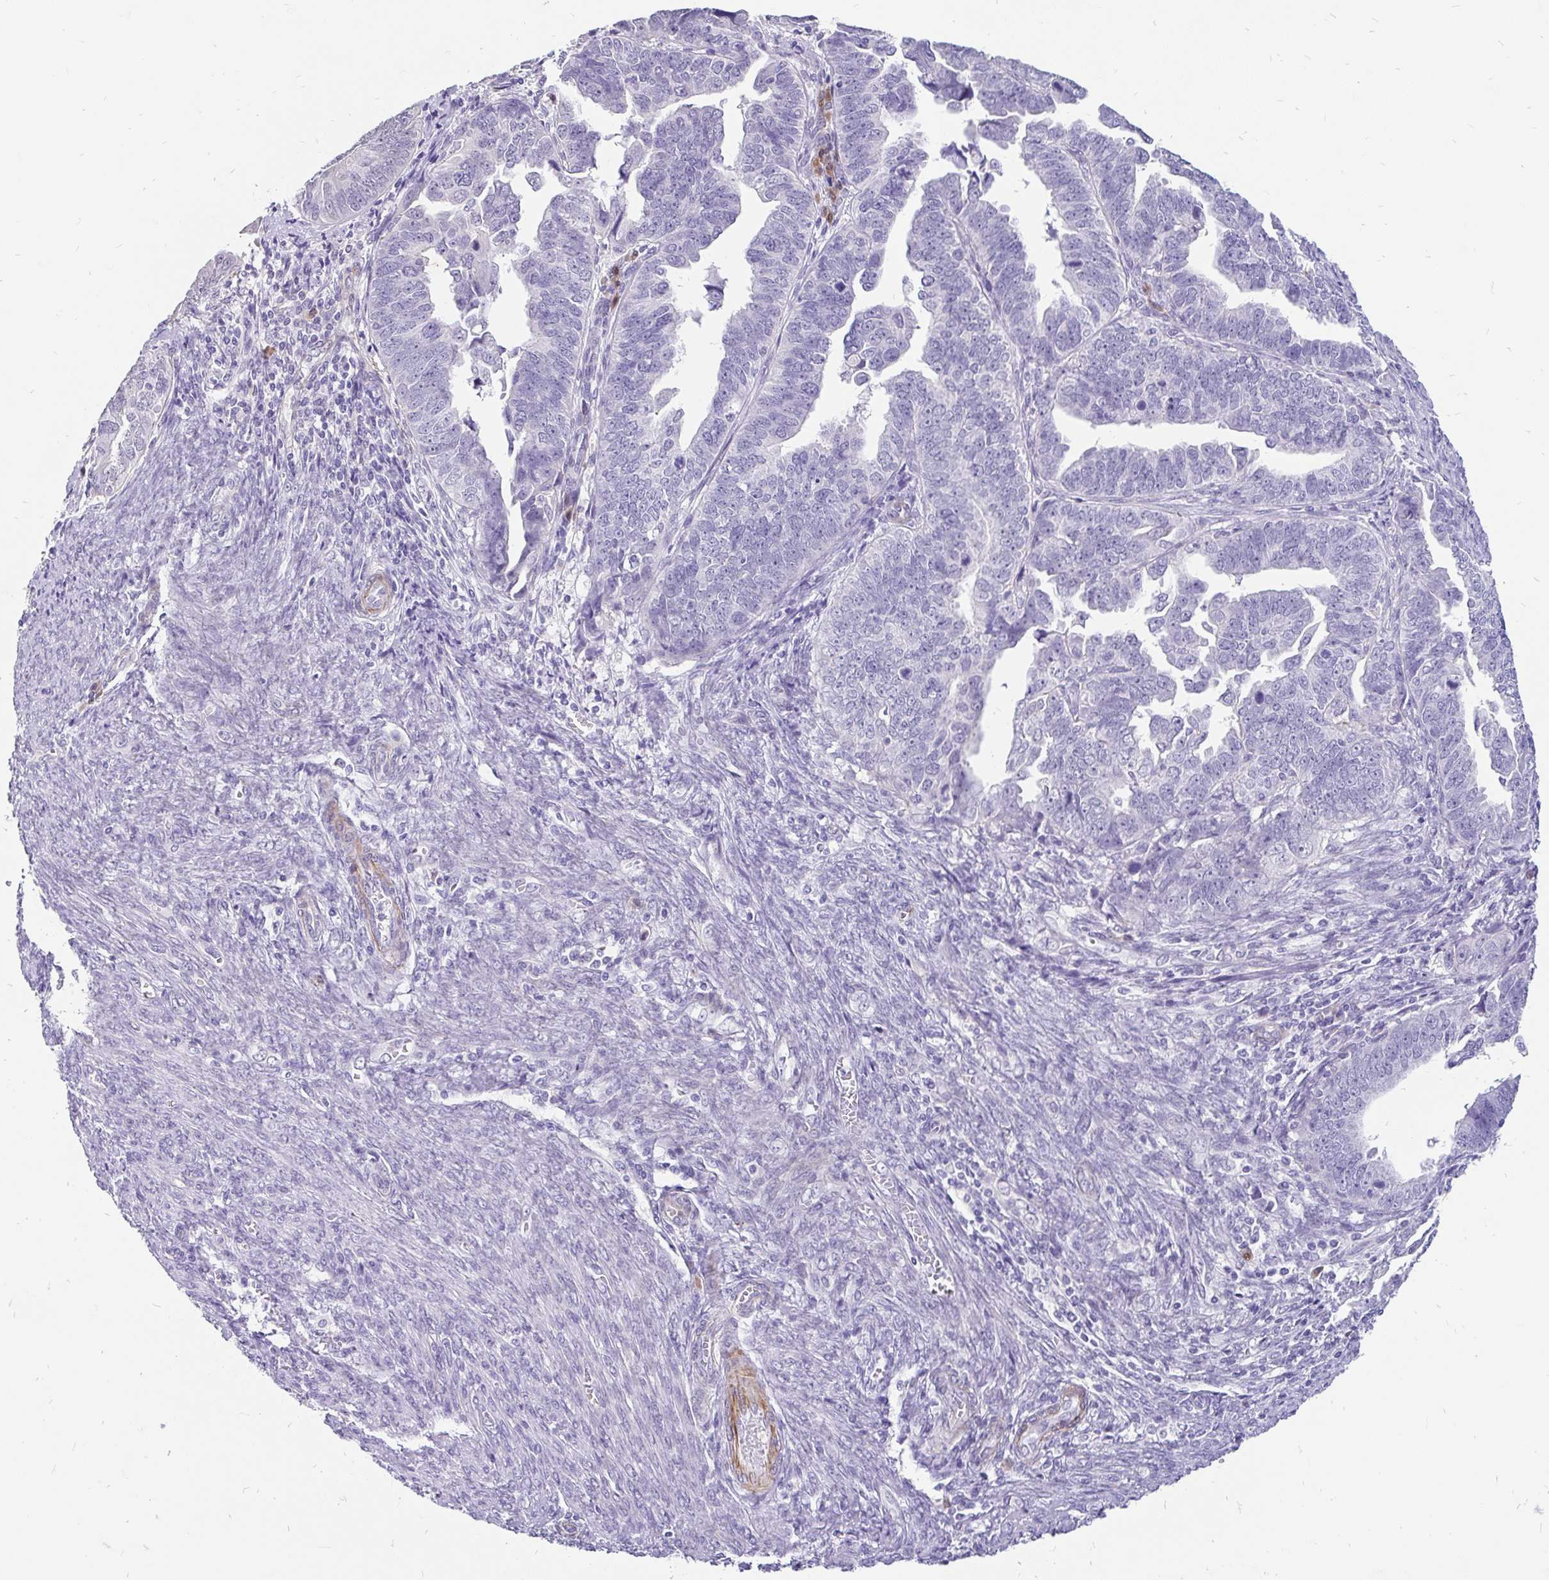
{"staining": {"intensity": "negative", "quantity": "none", "location": "none"}, "tissue": "endometrial cancer", "cell_type": "Tumor cells", "image_type": "cancer", "snomed": [{"axis": "morphology", "description": "Adenocarcinoma, NOS"}, {"axis": "topography", "description": "Endometrium"}], "caption": "Tumor cells are negative for protein expression in human endometrial cancer.", "gene": "EML5", "patient": {"sex": "female", "age": 75}}